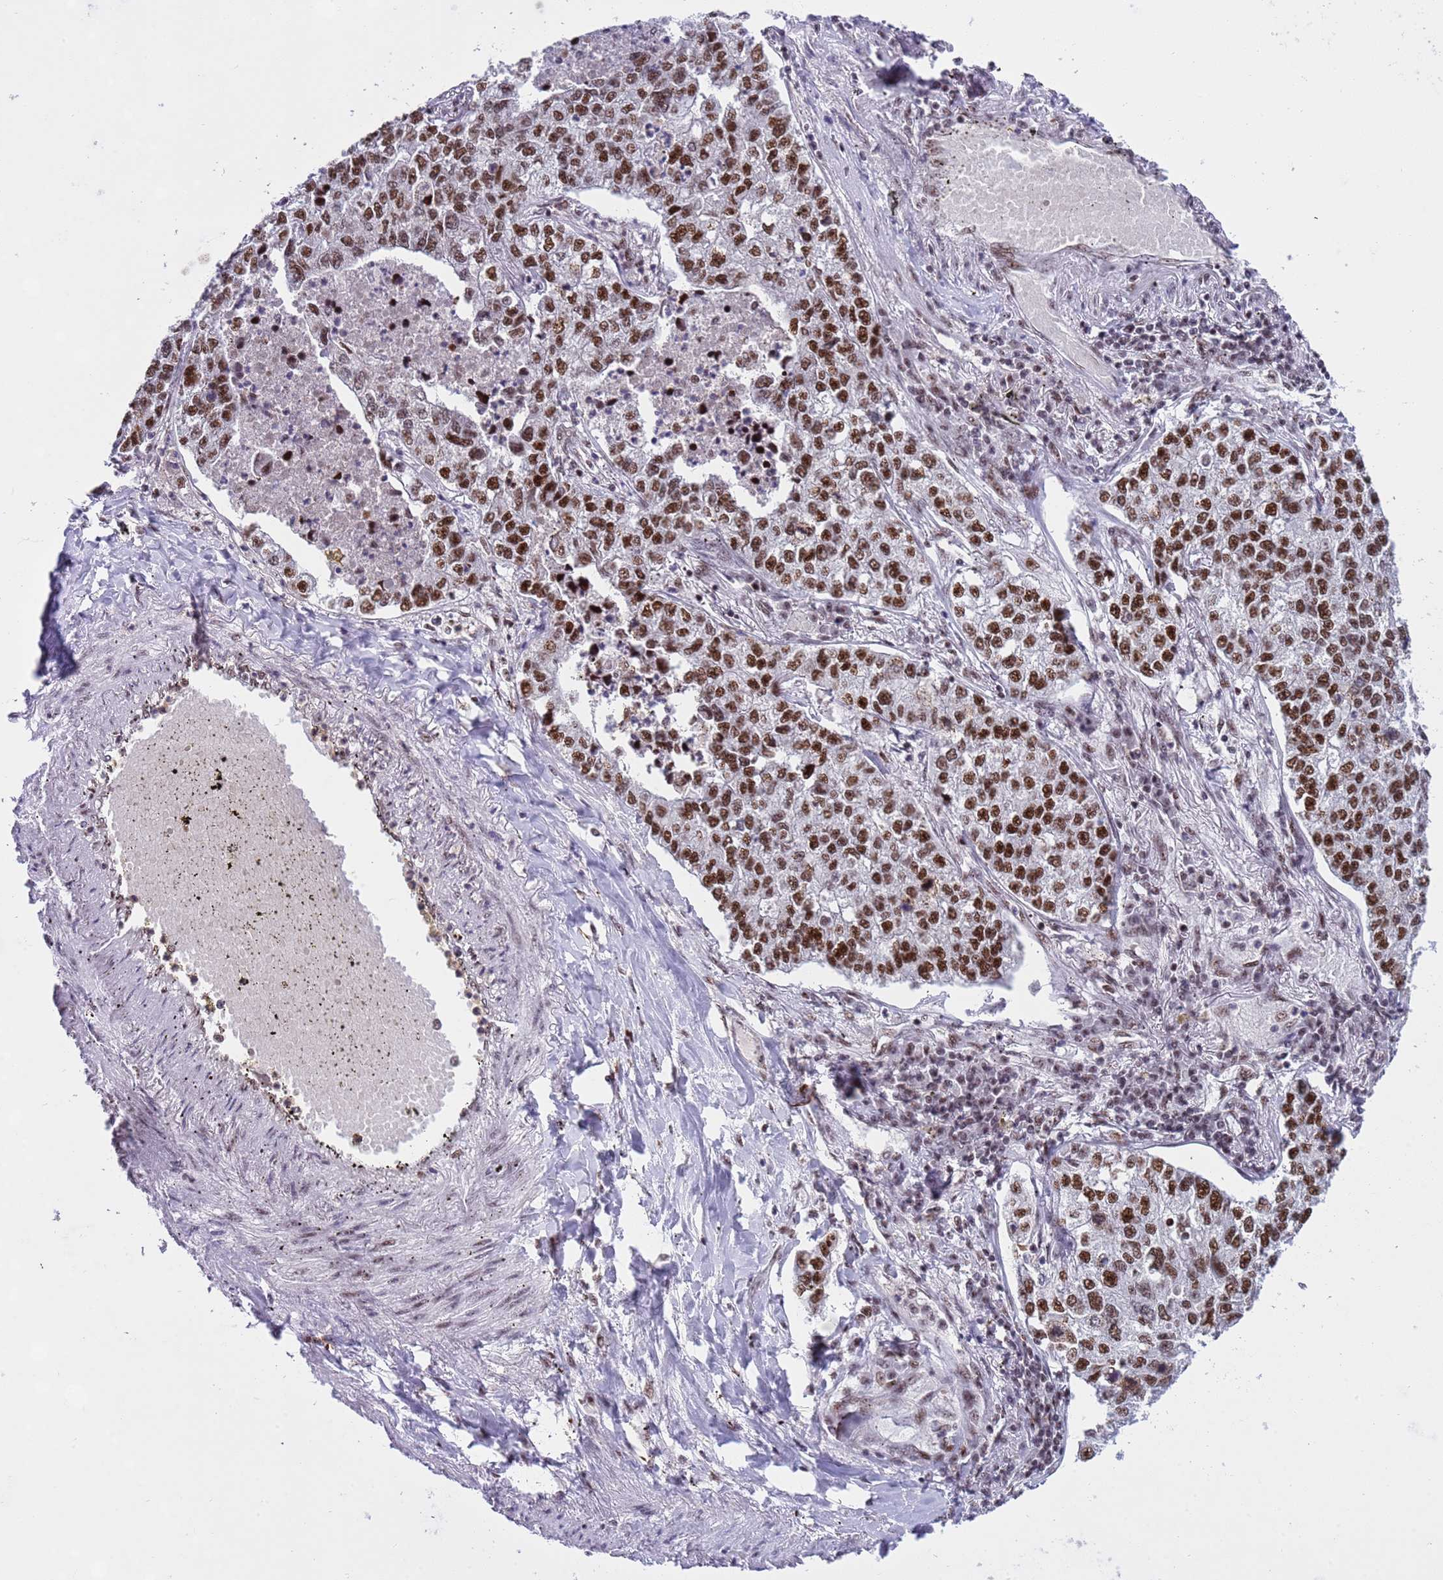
{"staining": {"intensity": "strong", "quantity": ">75%", "location": "nuclear"}, "tissue": "lung cancer", "cell_type": "Tumor cells", "image_type": "cancer", "snomed": [{"axis": "morphology", "description": "Adenocarcinoma, NOS"}, {"axis": "topography", "description": "Lung"}], "caption": "A high-resolution histopathology image shows immunohistochemistry (IHC) staining of lung cancer, which demonstrates strong nuclear expression in approximately >75% of tumor cells.", "gene": "THOC2", "patient": {"sex": "male", "age": 49}}